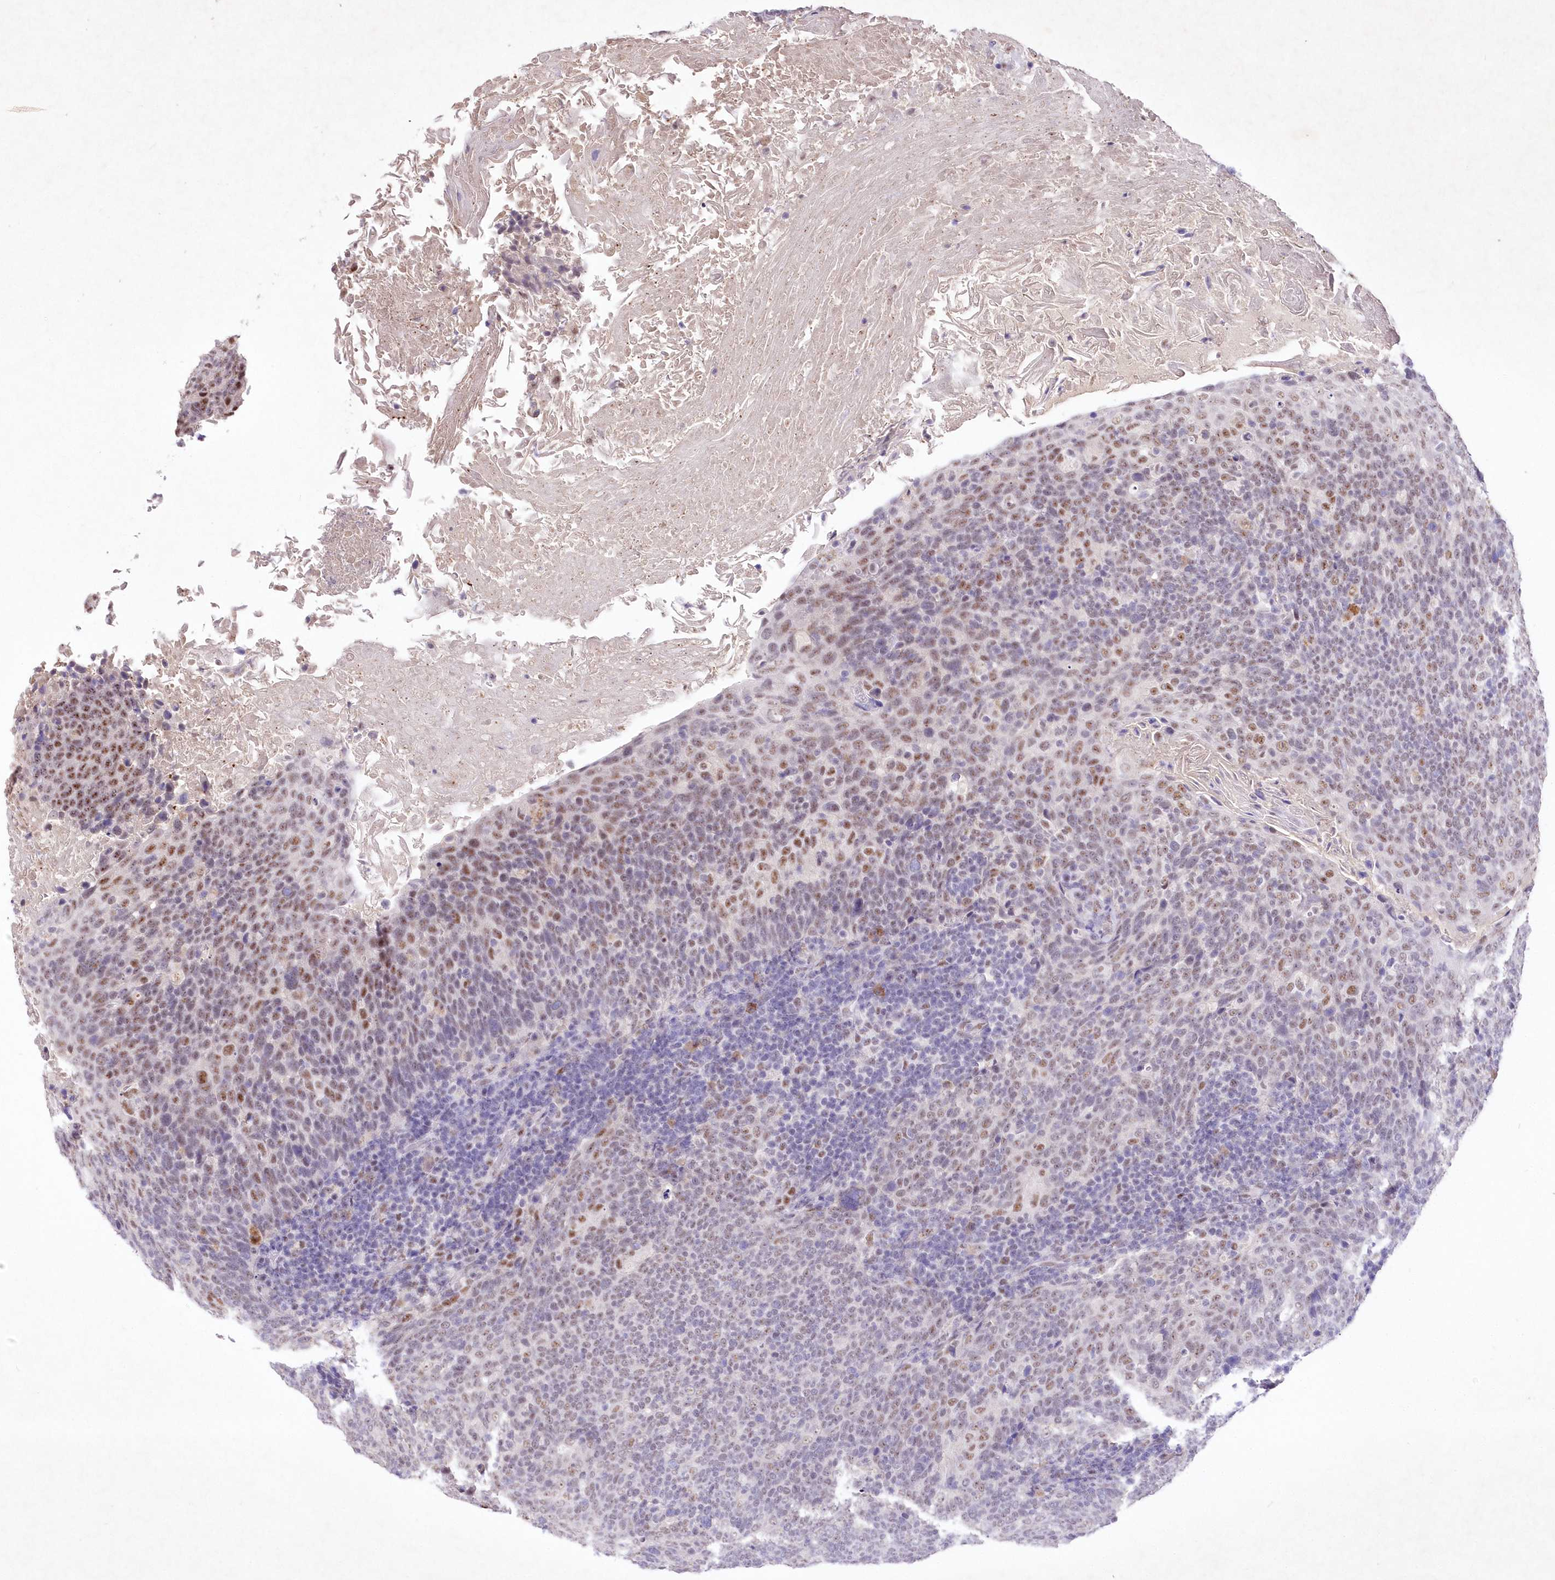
{"staining": {"intensity": "moderate", "quantity": "25%-75%", "location": "nuclear"}, "tissue": "head and neck cancer", "cell_type": "Tumor cells", "image_type": "cancer", "snomed": [{"axis": "morphology", "description": "Squamous cell carcinoma, NOS"}, {"axis": "morphology", "description": "Squamous cell carcinoma, metastatic, NOS"}, {"axis": "topography", "description": "Lymph node"}, {"axis": "topography", "description": "Head-Neck"}], "caption": "Protein expression analysis of squamous cell carcinoma (head and neck) exhibits moderate nuclear positivity in approximately 25%-75% of tumor cells.", "gene": "RBM27", "patient": {"sex": "male", "age": 62}}